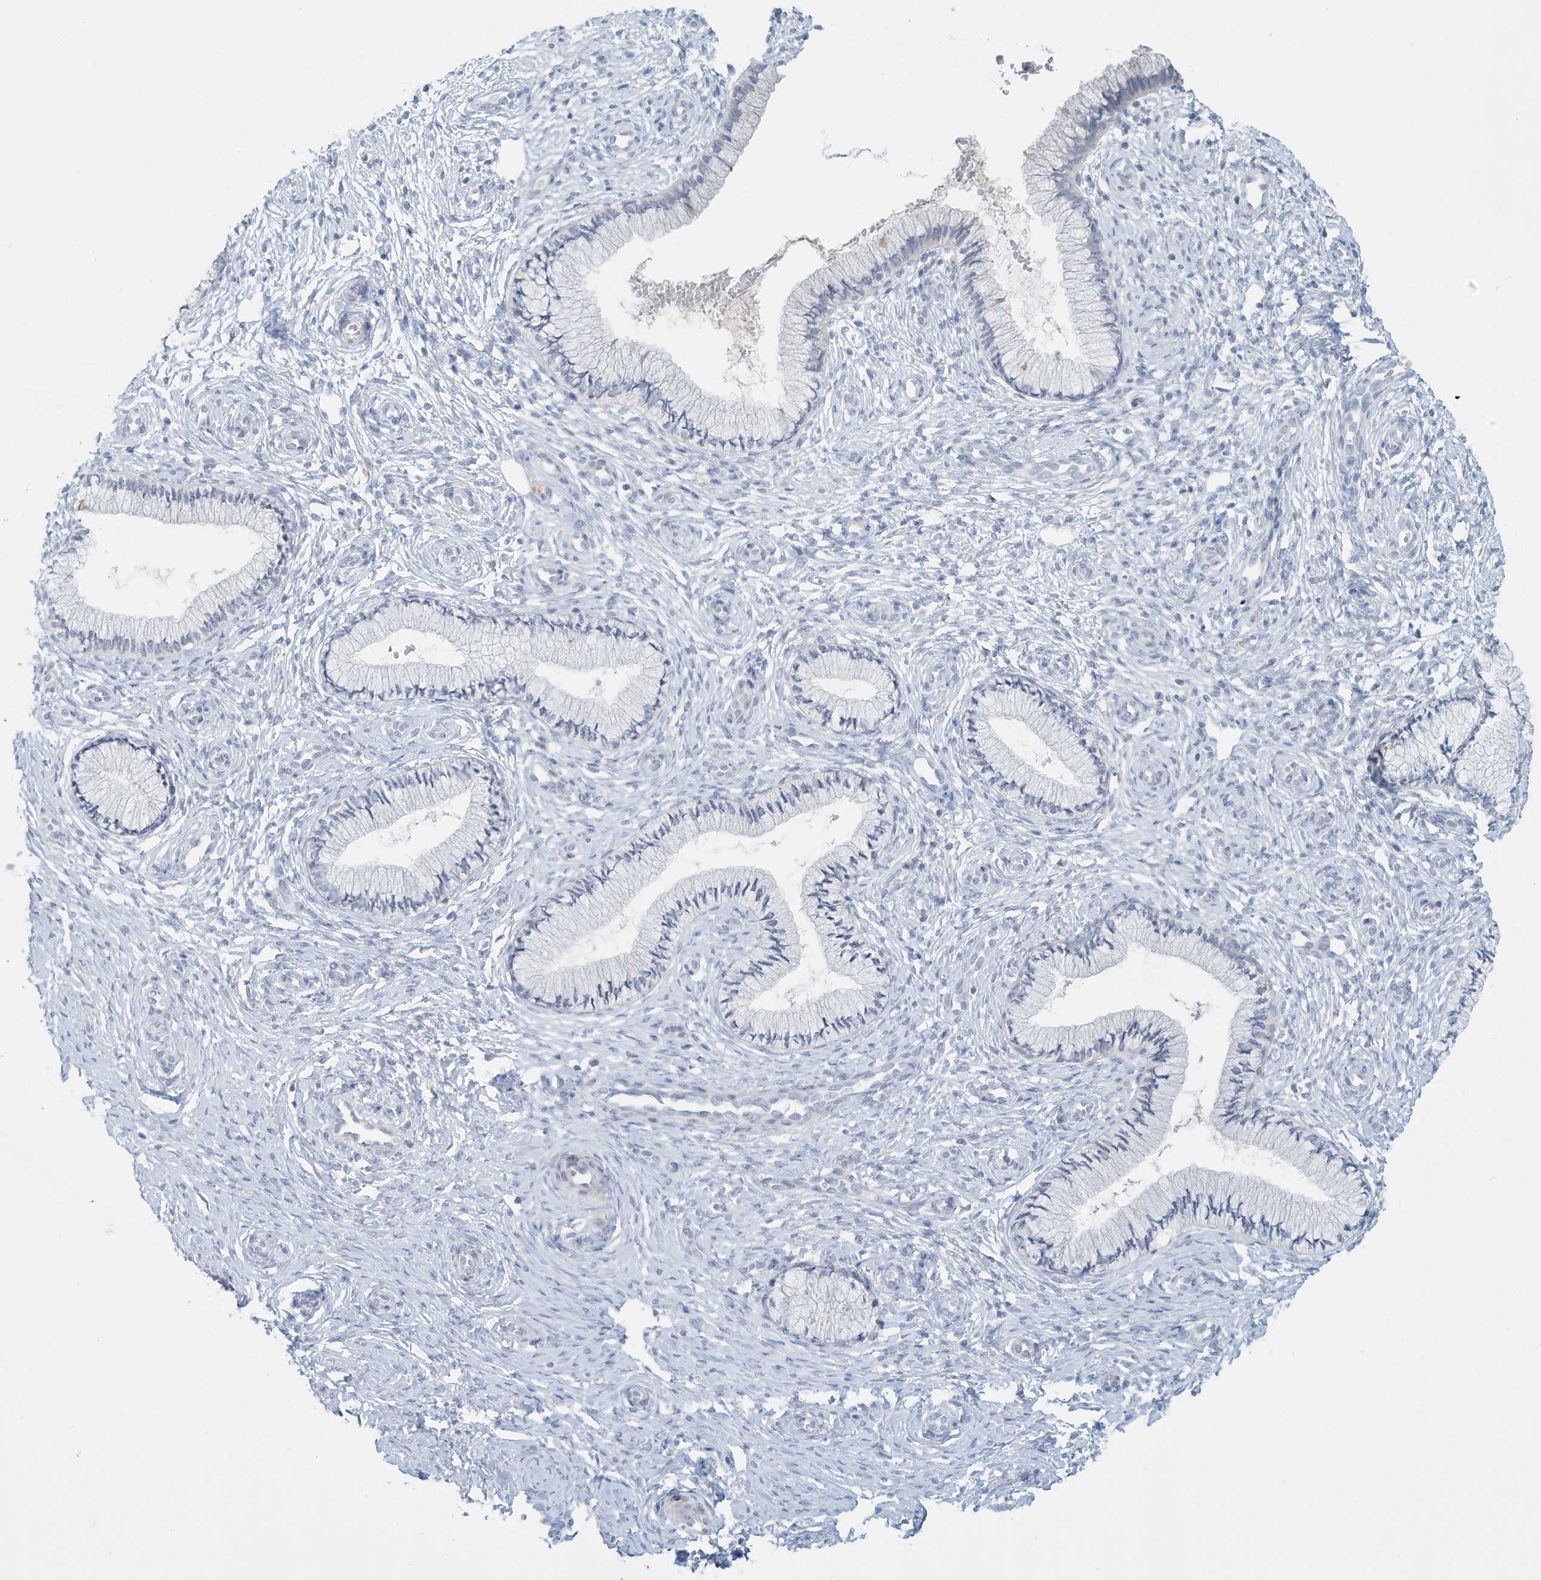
{"staining": {"intensity": "moderate", "quantity": "<25%", "location": "cytoplasmic/membranous"}, "tissue": "cervix", "cell_type": "Glandular cells", "image_type": "normal", "snomed": [{"axis": "morphology", "description": "Normal tissue, NOS"}, {"axis": "topography", "description": "Cervix"}], "caption": "Immunohistochemical staining of benign human cervix demonstrates <25% levels of moderate cytoplasmic/membranous protein positivity in approximately <25% of glandular cells. The staining is performed using DAB brown chromogen to label protein expression. The nuclei are counter-stained blue using hematoxylin.", "gene": "PERM1", "patient": {"sex": "female", "age": 27}}